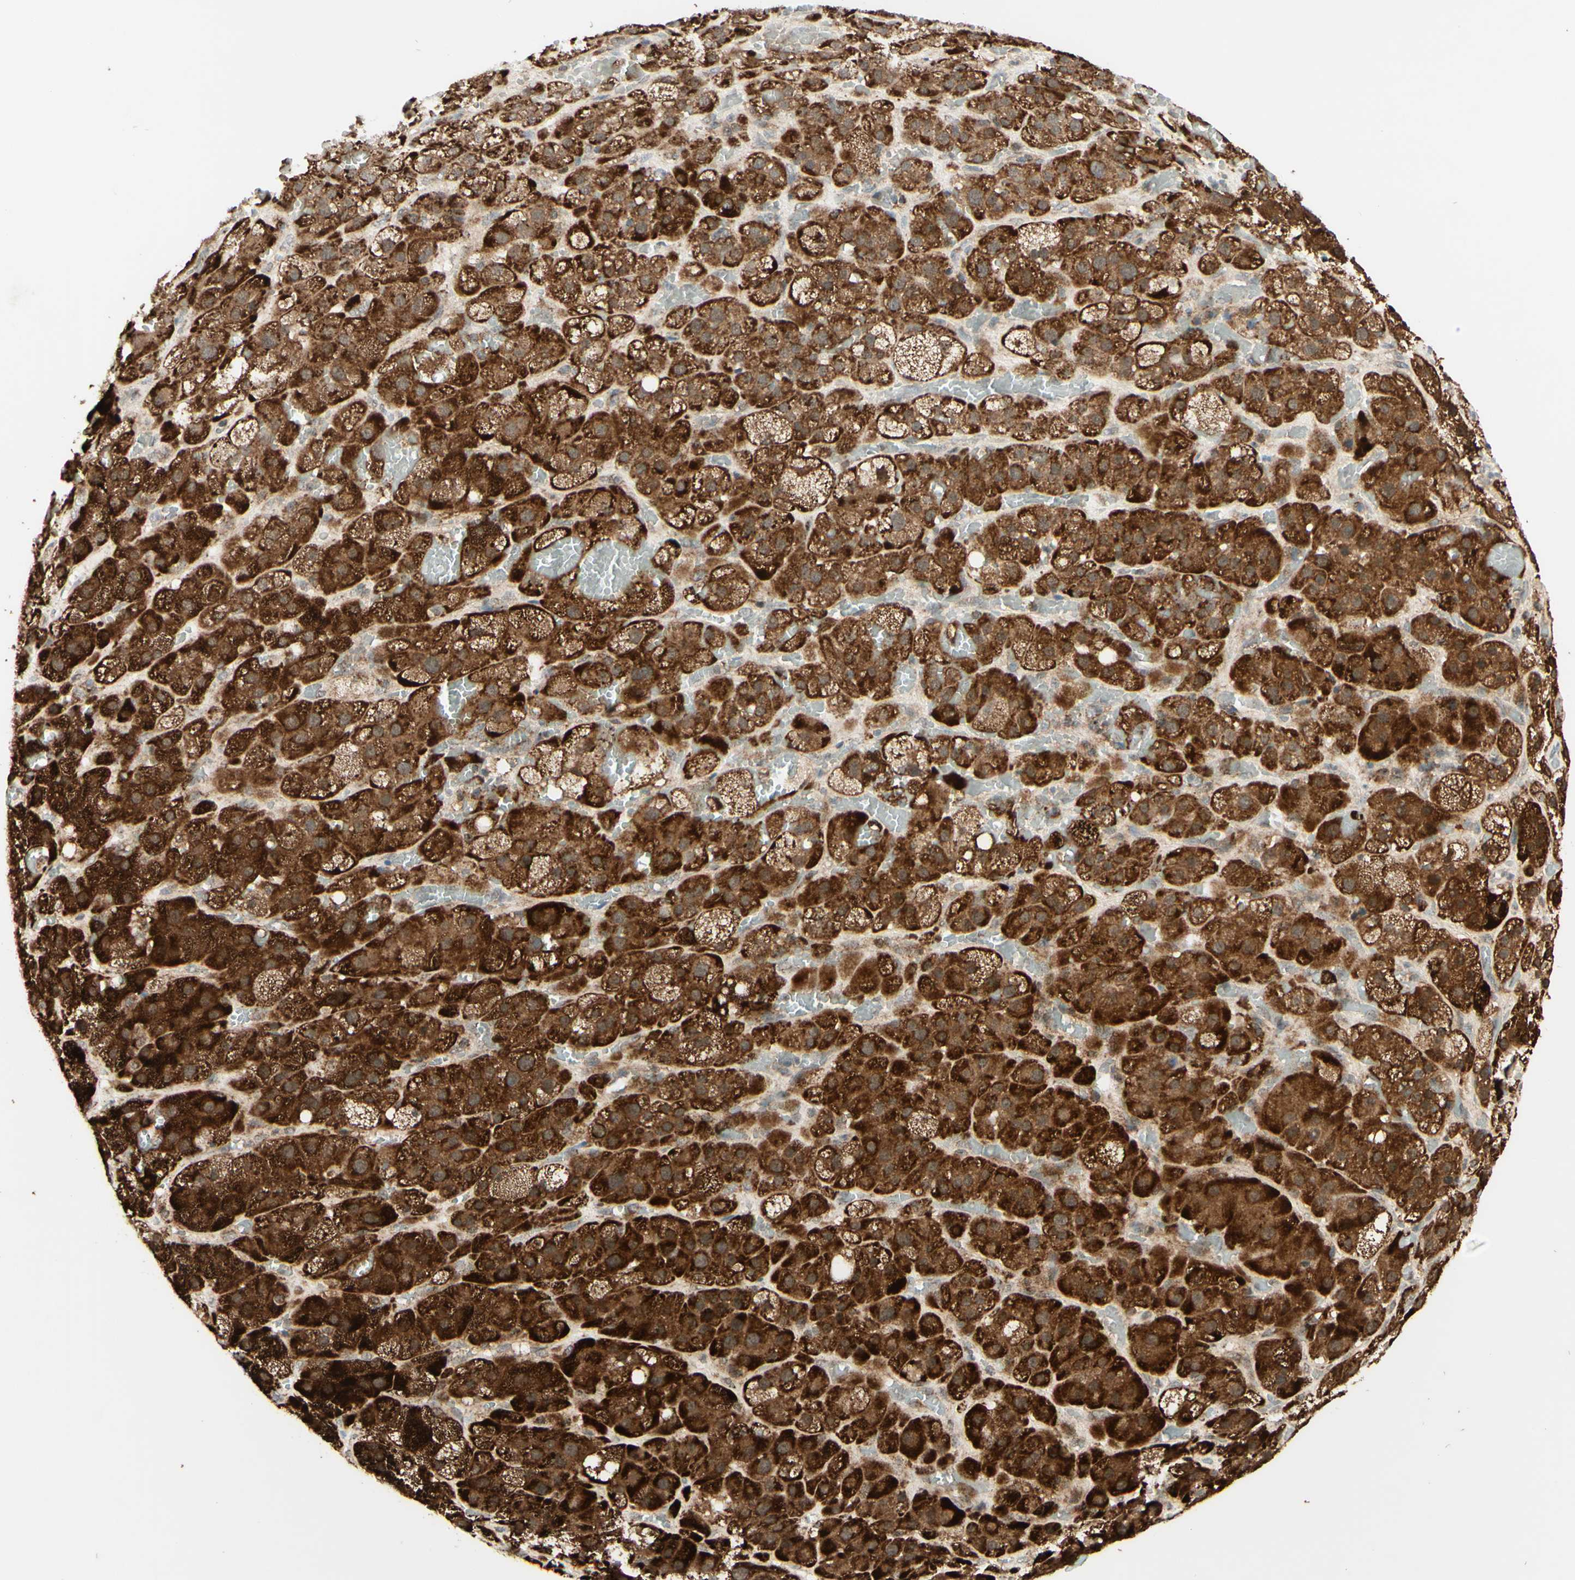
{"staining": {"intensity": "strong", "quantity": ">75%", "location": "cytoplasmic/membranous"}, "tissue": "adrenal gland", "cell_type": "Glandular cells", "image_type": "normal", "snomed": [{"axis": "morphology", "description": "Normal tissue, NOS"}, {"axis": "topography", "description": "Adrenal gland"}], "caption": "This histopathology image demonstrates immunohistochemistry (IHC) staining of unremarkable adrenal gland, with high strong cytoplasmic/membranous staining in approximately >75% of glandular cells.", "gene": "DHRS3", "patient": {"sex": "female", "age": 47}}